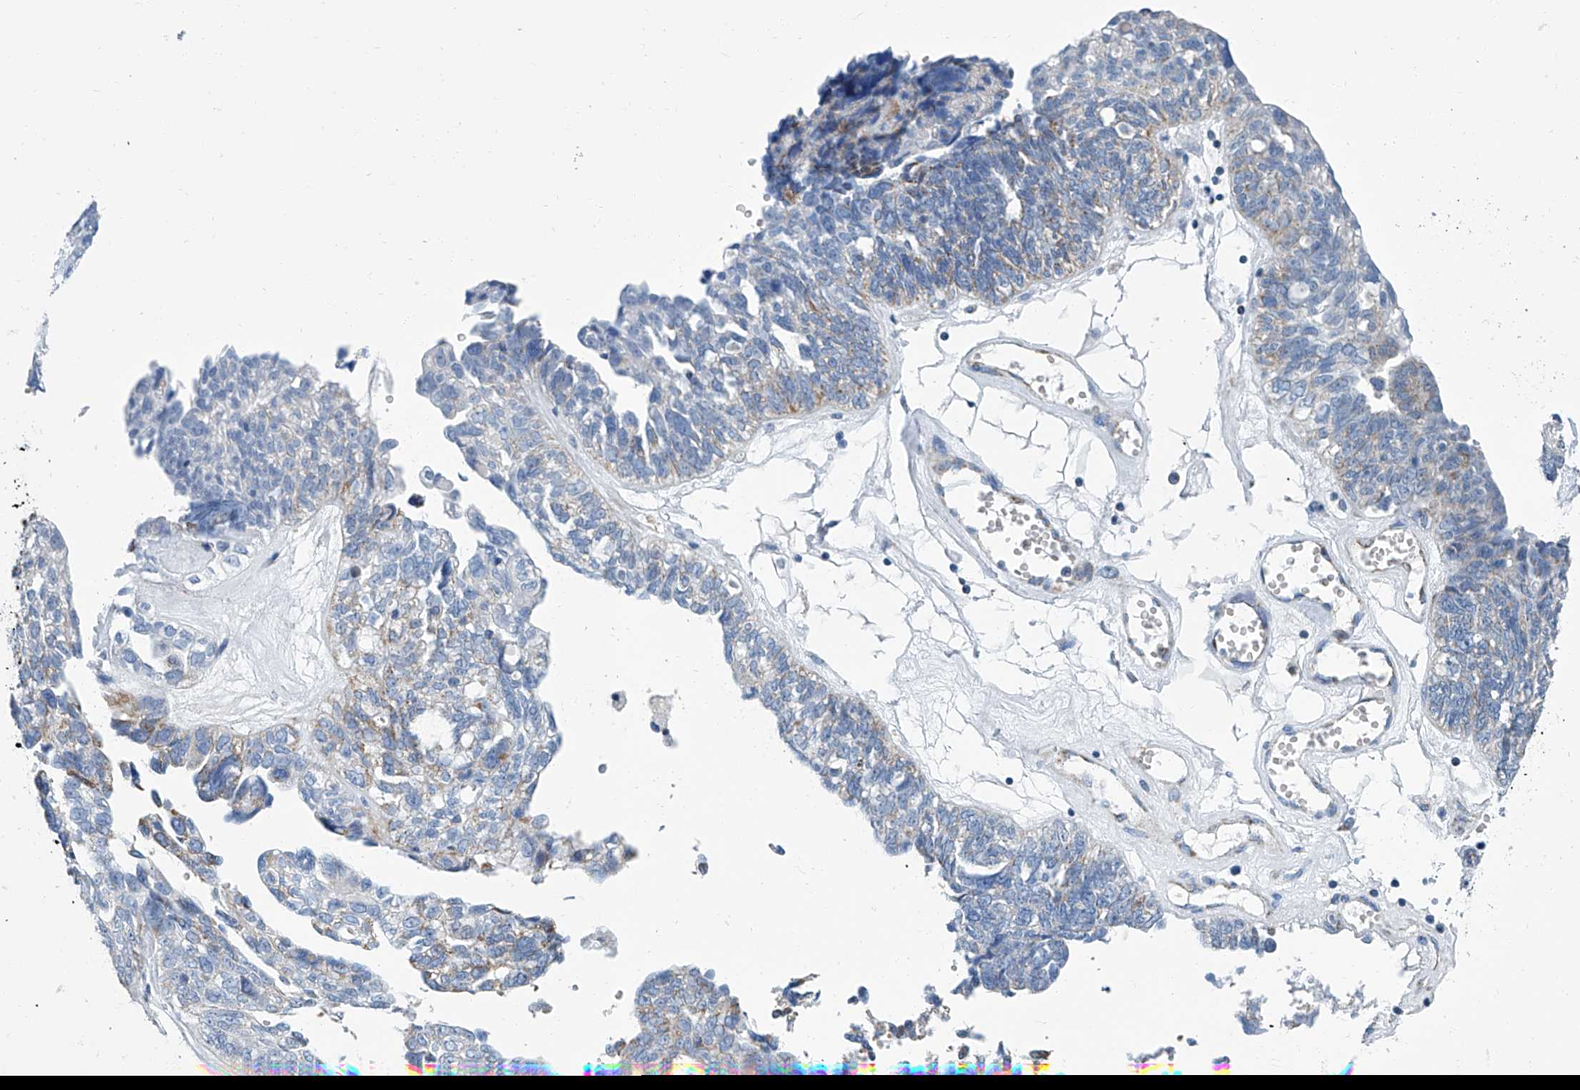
{"staining": {"intensity": "negative", "quantity": "none", "location": "none"}, "tissue": "ovarian cancer", "cell_type": "Tumor cells", "image_type": "cancer", "snomed": [{"axis": "morphology", "description": "Cystadenocarcinoma, serous, NOS"}, {"axis": "topography", "description": "Ovary"}], "caption": "This micrograph is of ovarian serous cystadenocarcinoma stained with IHC to label a protein in brown with the nuclei are counter-stained blue. There is no staining in tumor cells.", "gene": "MT-ND1", "patient": {"sex": "female", "age": 79}}